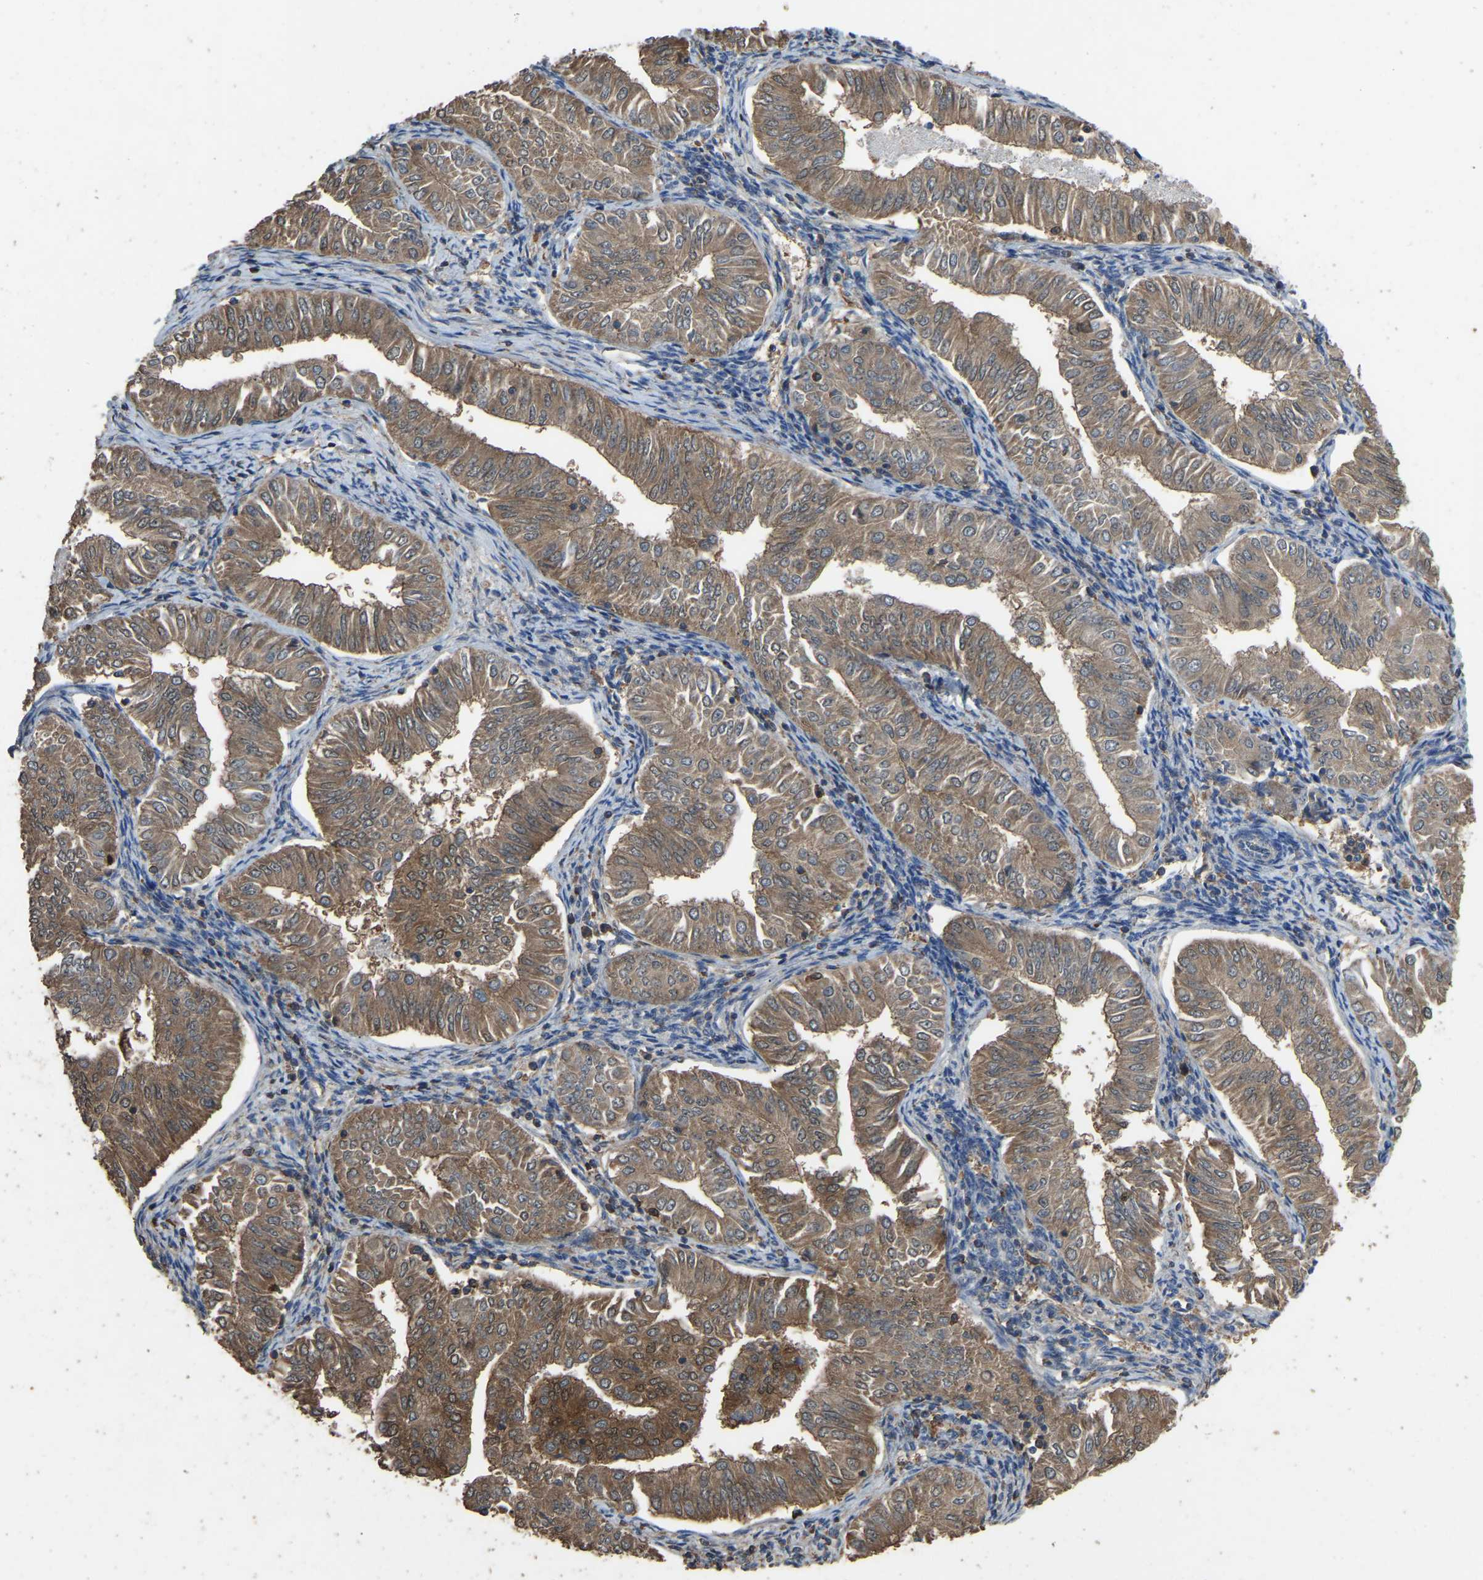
{"staining": {"intensity": "moderate", "quantity": ">75%", "location": "cytoplasmic/membranous"}, "tissue": "endometrial cancer", "cell_type": "Tumor cells", "image_type": "cancer", "snomed": [{"axis": "morphology", "description": "Normal tissue, NOS"}, {"axis": "morphology", "description": "Adenocarcinoma, NOS"}, {"axis": "topography", "description": "Endometrium"}], "caption": "A brown stain highlights moderate cytoplasmic/membranous positivity of a protein in endometrial adenocarcinoma tumor cells. Immunohistochemistry (ihc) stains the protein in brown and the nuclei are stained blue.", "gene": "FHIT", "patient": {"sex": "female", "age": 53}}